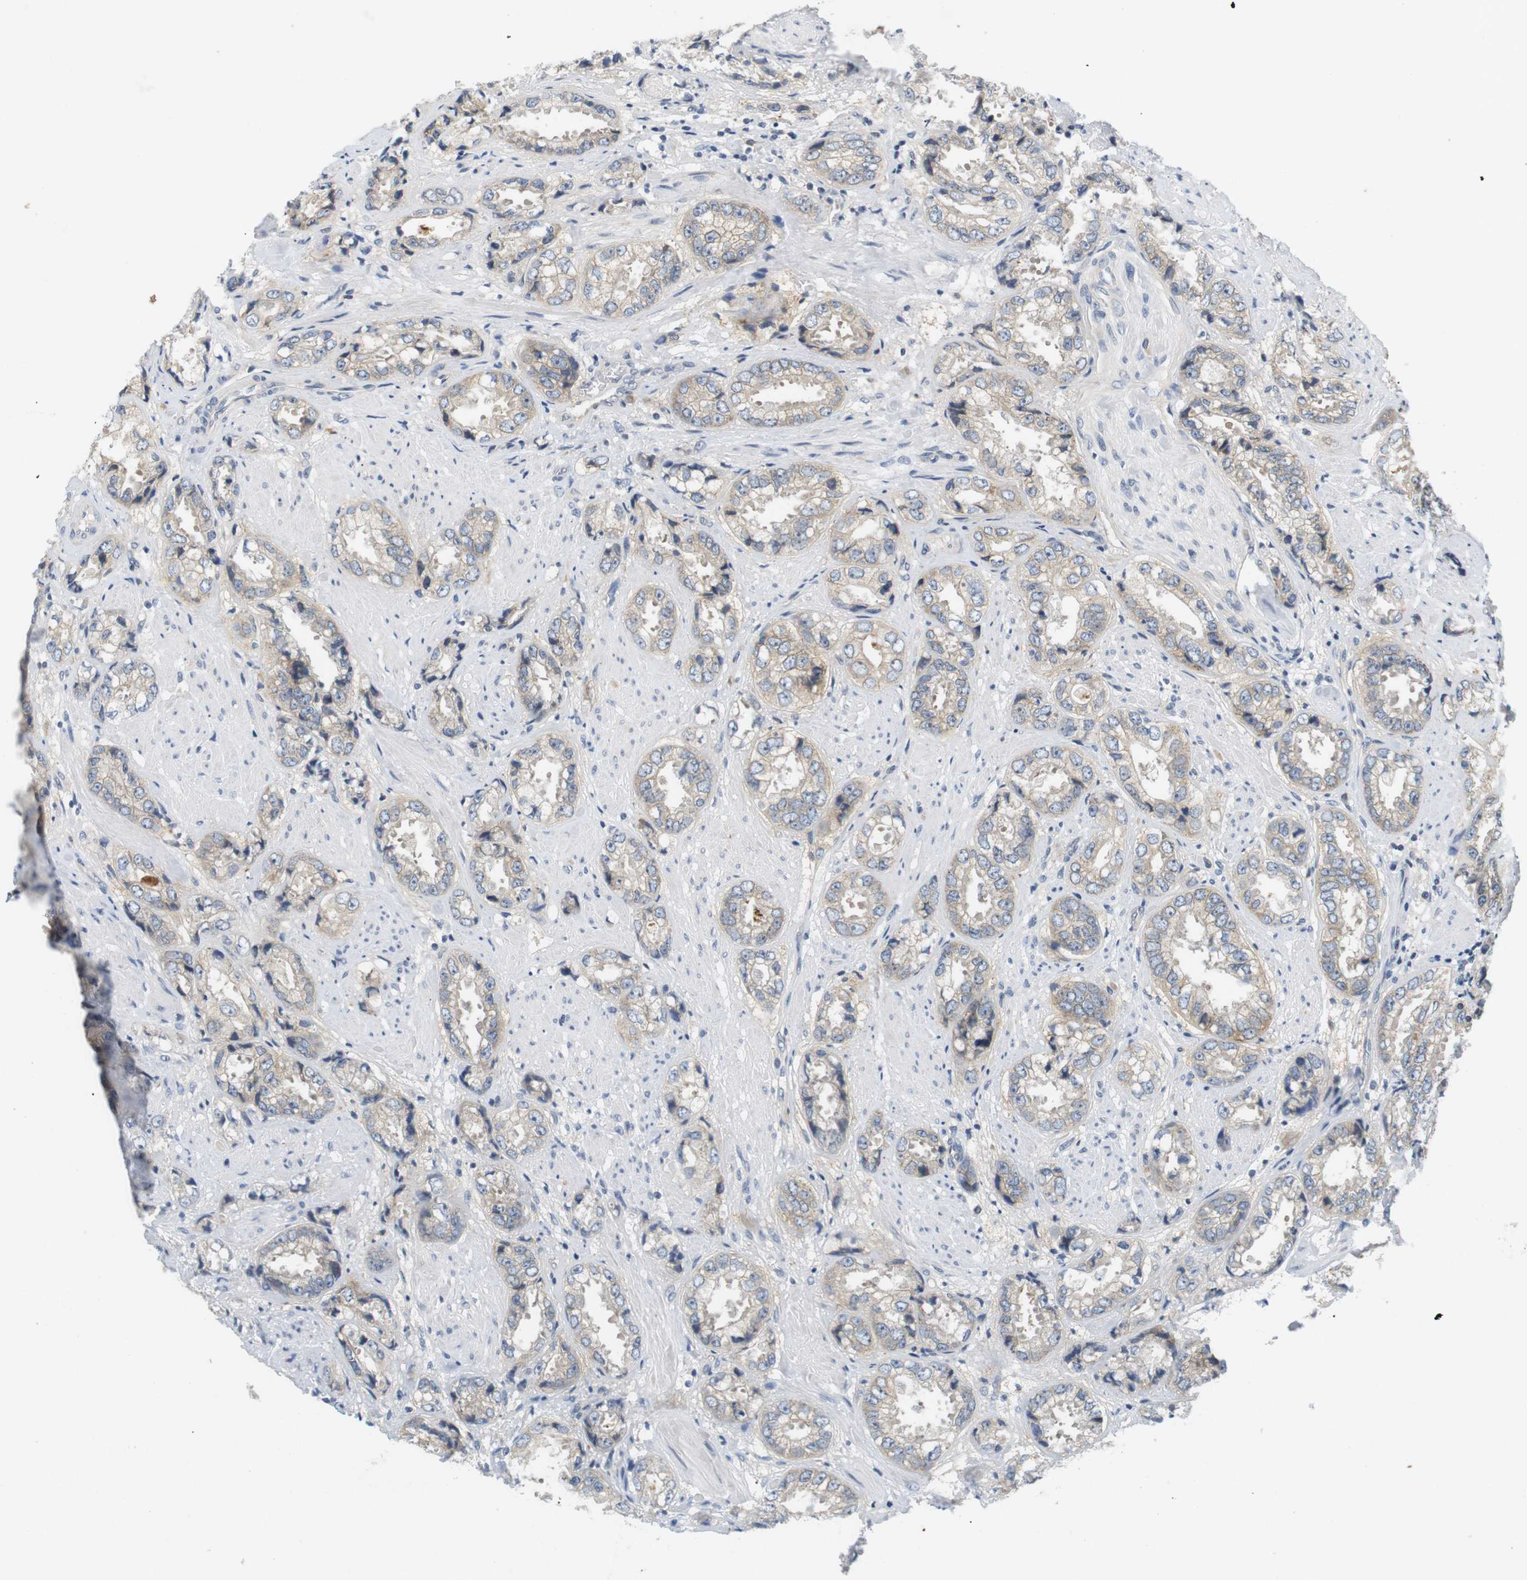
{"staining": {"intensity": "negative", "quantity": "none", "location": "none"}, "tissue": "prostate cancer", "cell_type": "Tumor cells", "image_type": "cancer", "snomed": [{"axis": "morphology", "description": "Adenocarcinoma, High grade"}, {"axis": "topography", "description": "Prostate"}], "caption": "Tumor cells are negative for brown protein staining in adenocarcinoma (high-grade) (prostate). Brightfield microscopy of immunohistochemistry stained with DAB (3,3'-diaminobenzidine) (brown) and hematoxylin (blue), captured at high magnification.", "gene": "EVA1C", "patient": {"sex": "male", "age": 61}}